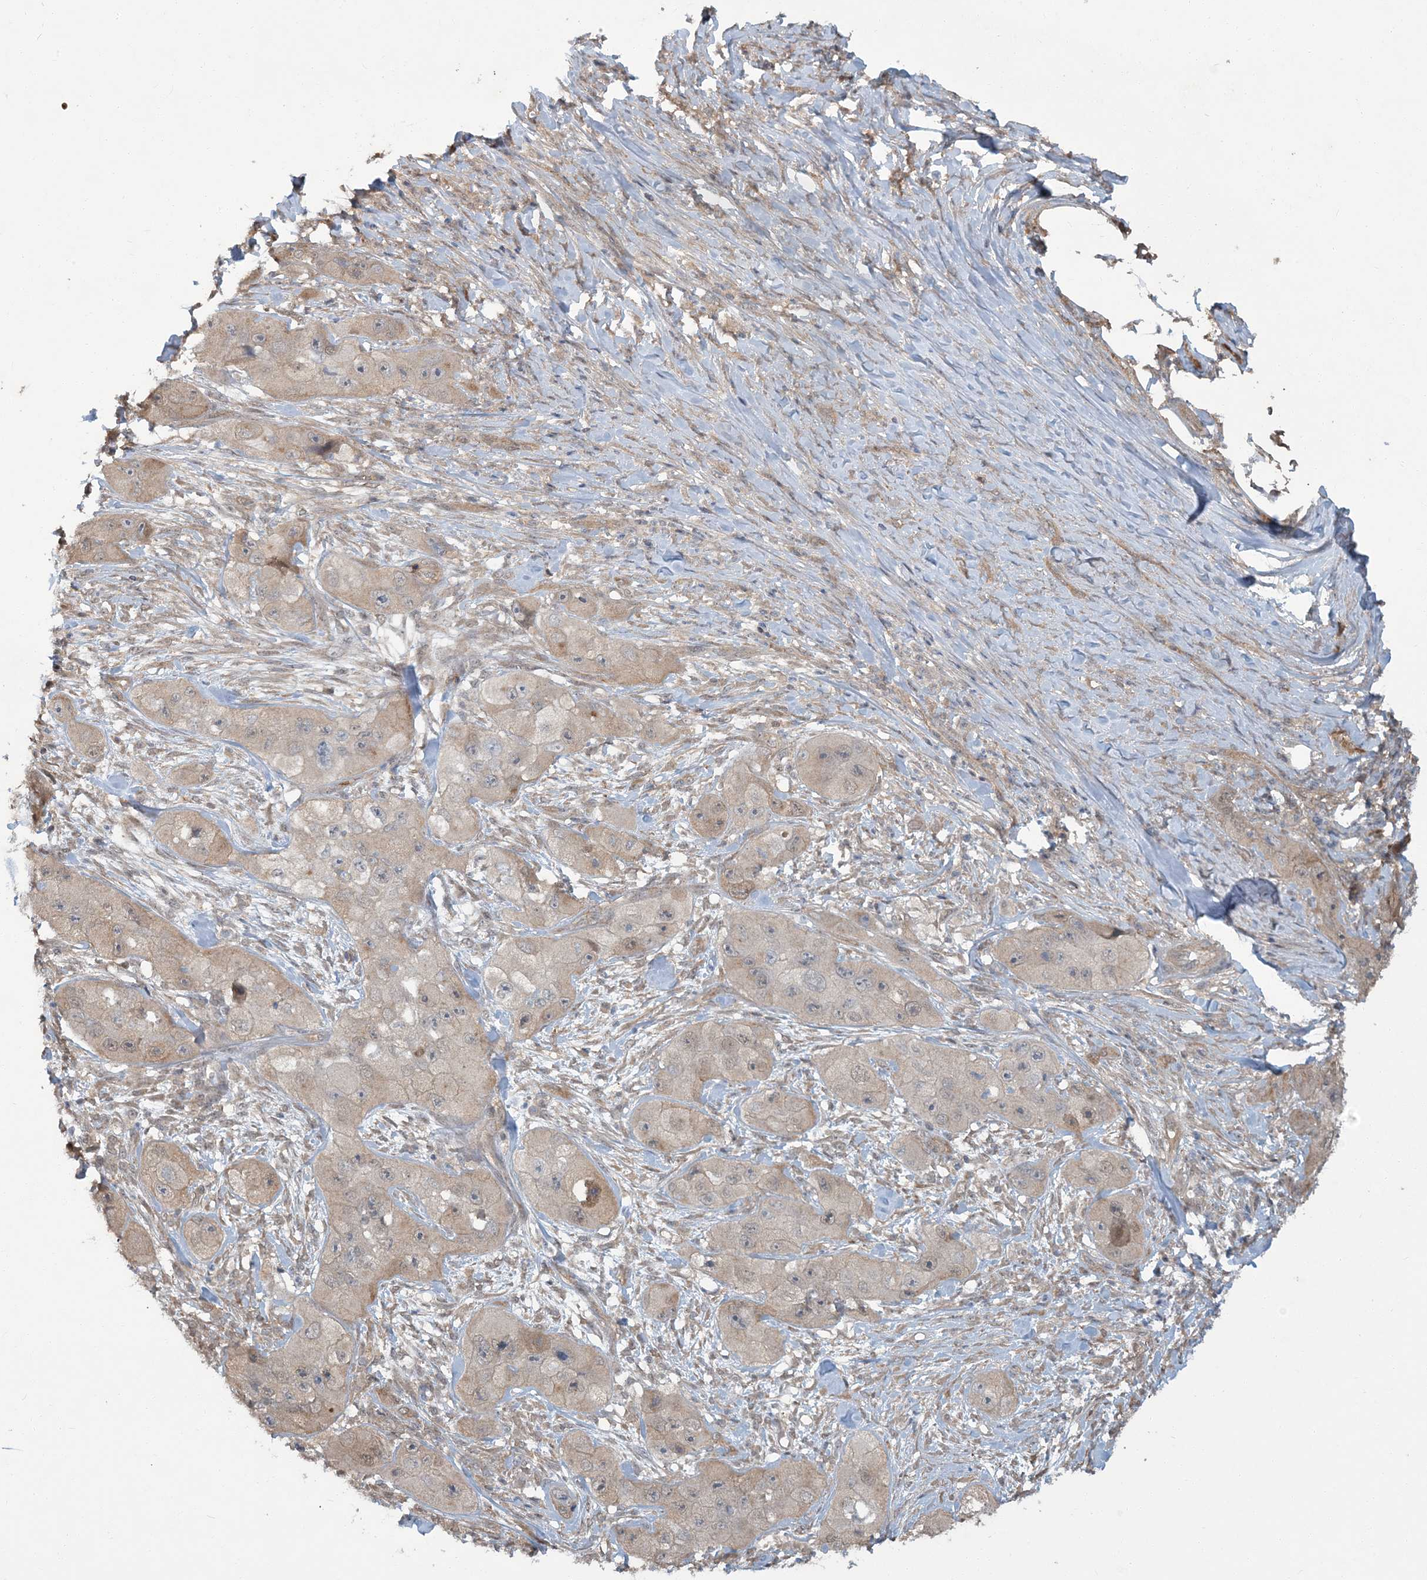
{"staining": {"intensity": "weak", "quantity": "<25%", "location": "cytoplasmic/membranous"}, "tissue": "skin cancer", "cell_type": "Tumor cells", "image_type": "cancer", "snomed": [{"axis": "morphology", "description": "Squamous cell carcinoma, NOS"}, {"axis": "topography", "description": "Skin"}, {"axis": "topography", "description": "Subcutis"}], "caption": "Skin squamous cell carcinoma was stained to show a protein in brown. There is no significant expression in tumor cells. (Brightfield microscopy of DAB (3,3'-diaminobenzidine) IHC at high magnification).", "gene": "ERI2", "patient": {"sex": "male", "age": 73}}